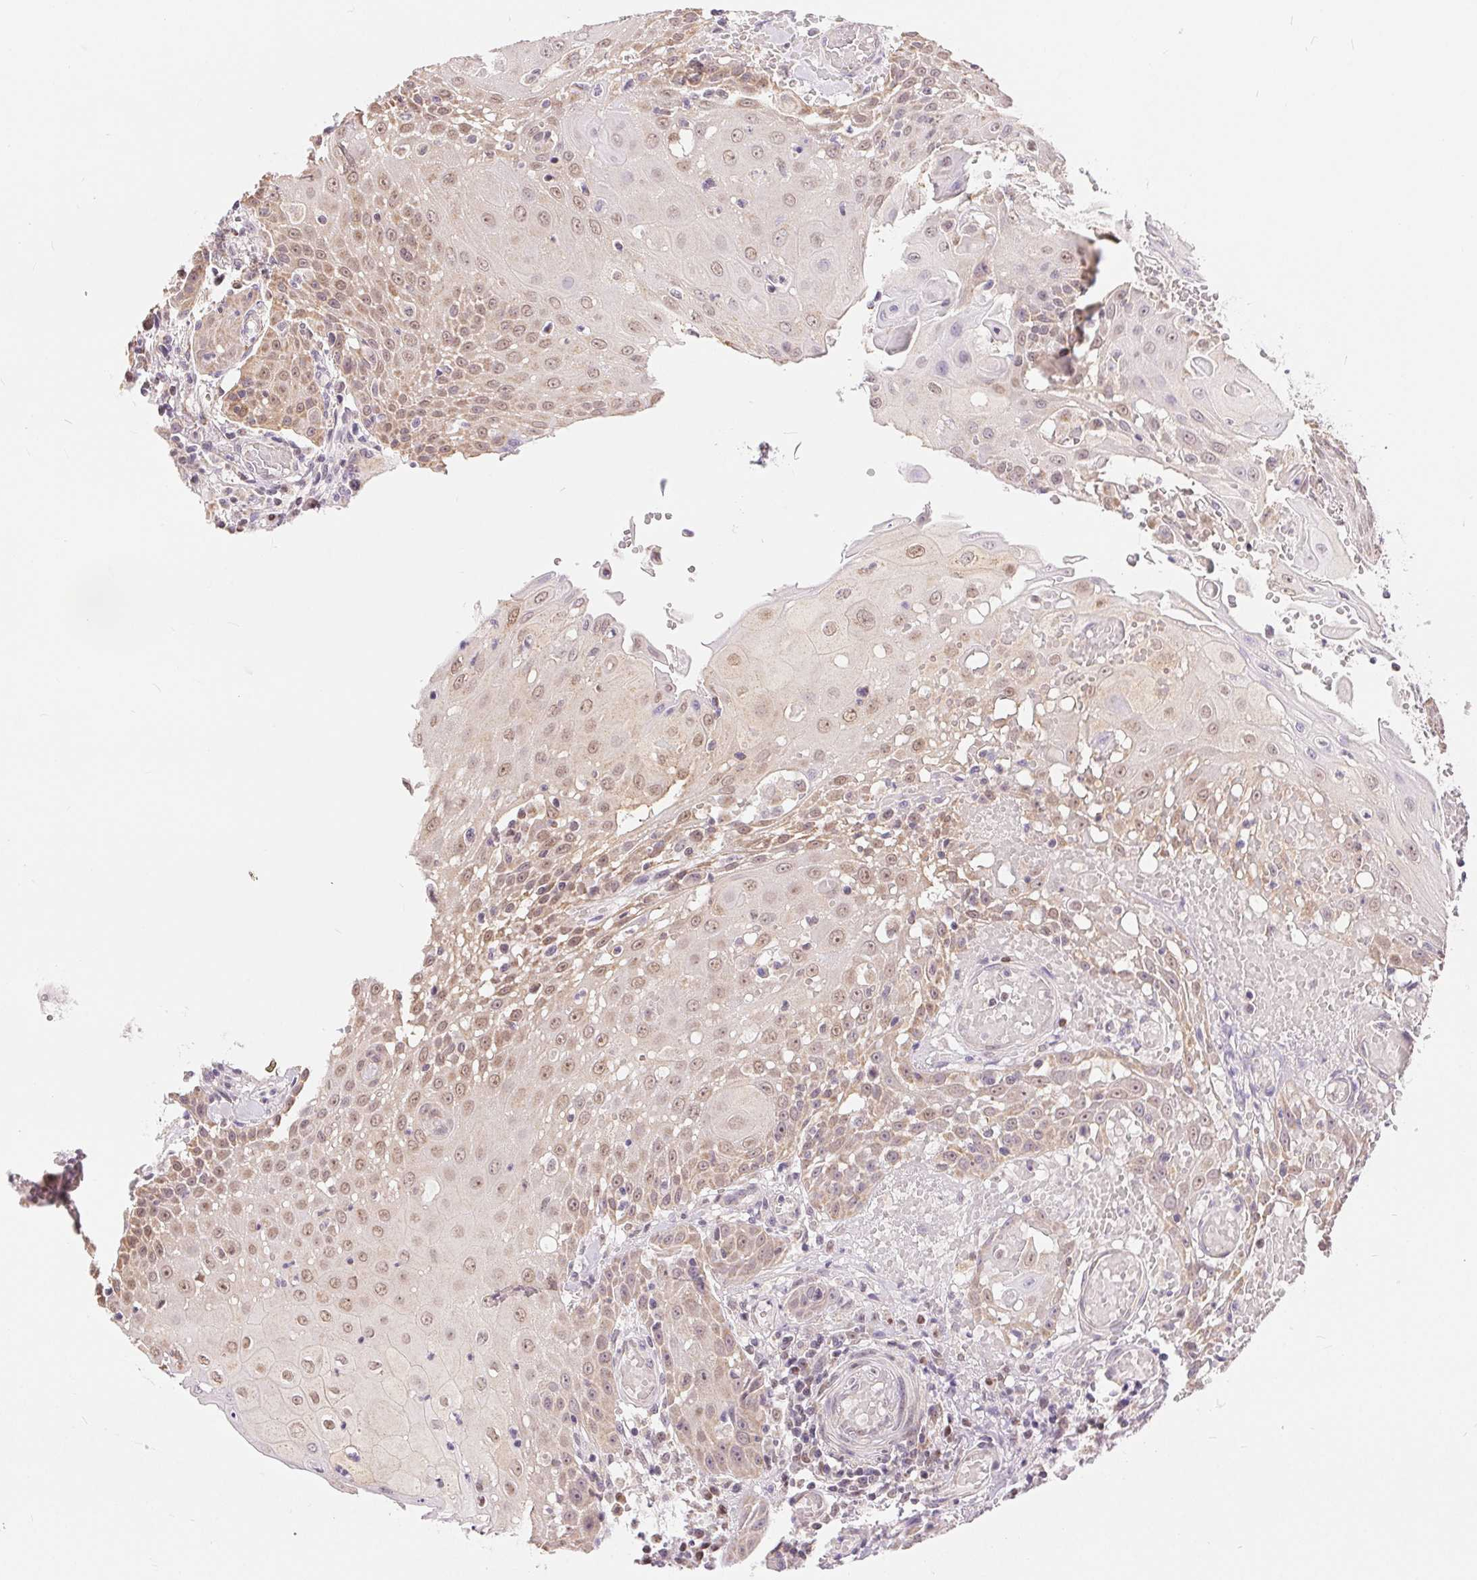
{"staining": {"intensity": "weak", "quantity": "25%-75%", "location": "cytoplasmic/membranous,nuclear"}, "tissue": "head and neck cancer", "cell_type": "Tumor cells", "image_type": "cancer", "snomed": [{"axis": "morphology", "description": "Normal tissue, NOS"}, {"axis": "morphology", "description": "Squamous cell carcinoma, NOS"}, {"axis": "topography", "description": "Oral tissue"}, {"axis": "topography", "description": "Head-Neck"}], "caption": "A brown stain shows weak cytoplasmic/membranous and nuclear expression of a protein in human head and neck cancer tumor cells.", "gene": "POU2F2", "patient": {"sex": "female", "age": 55}}